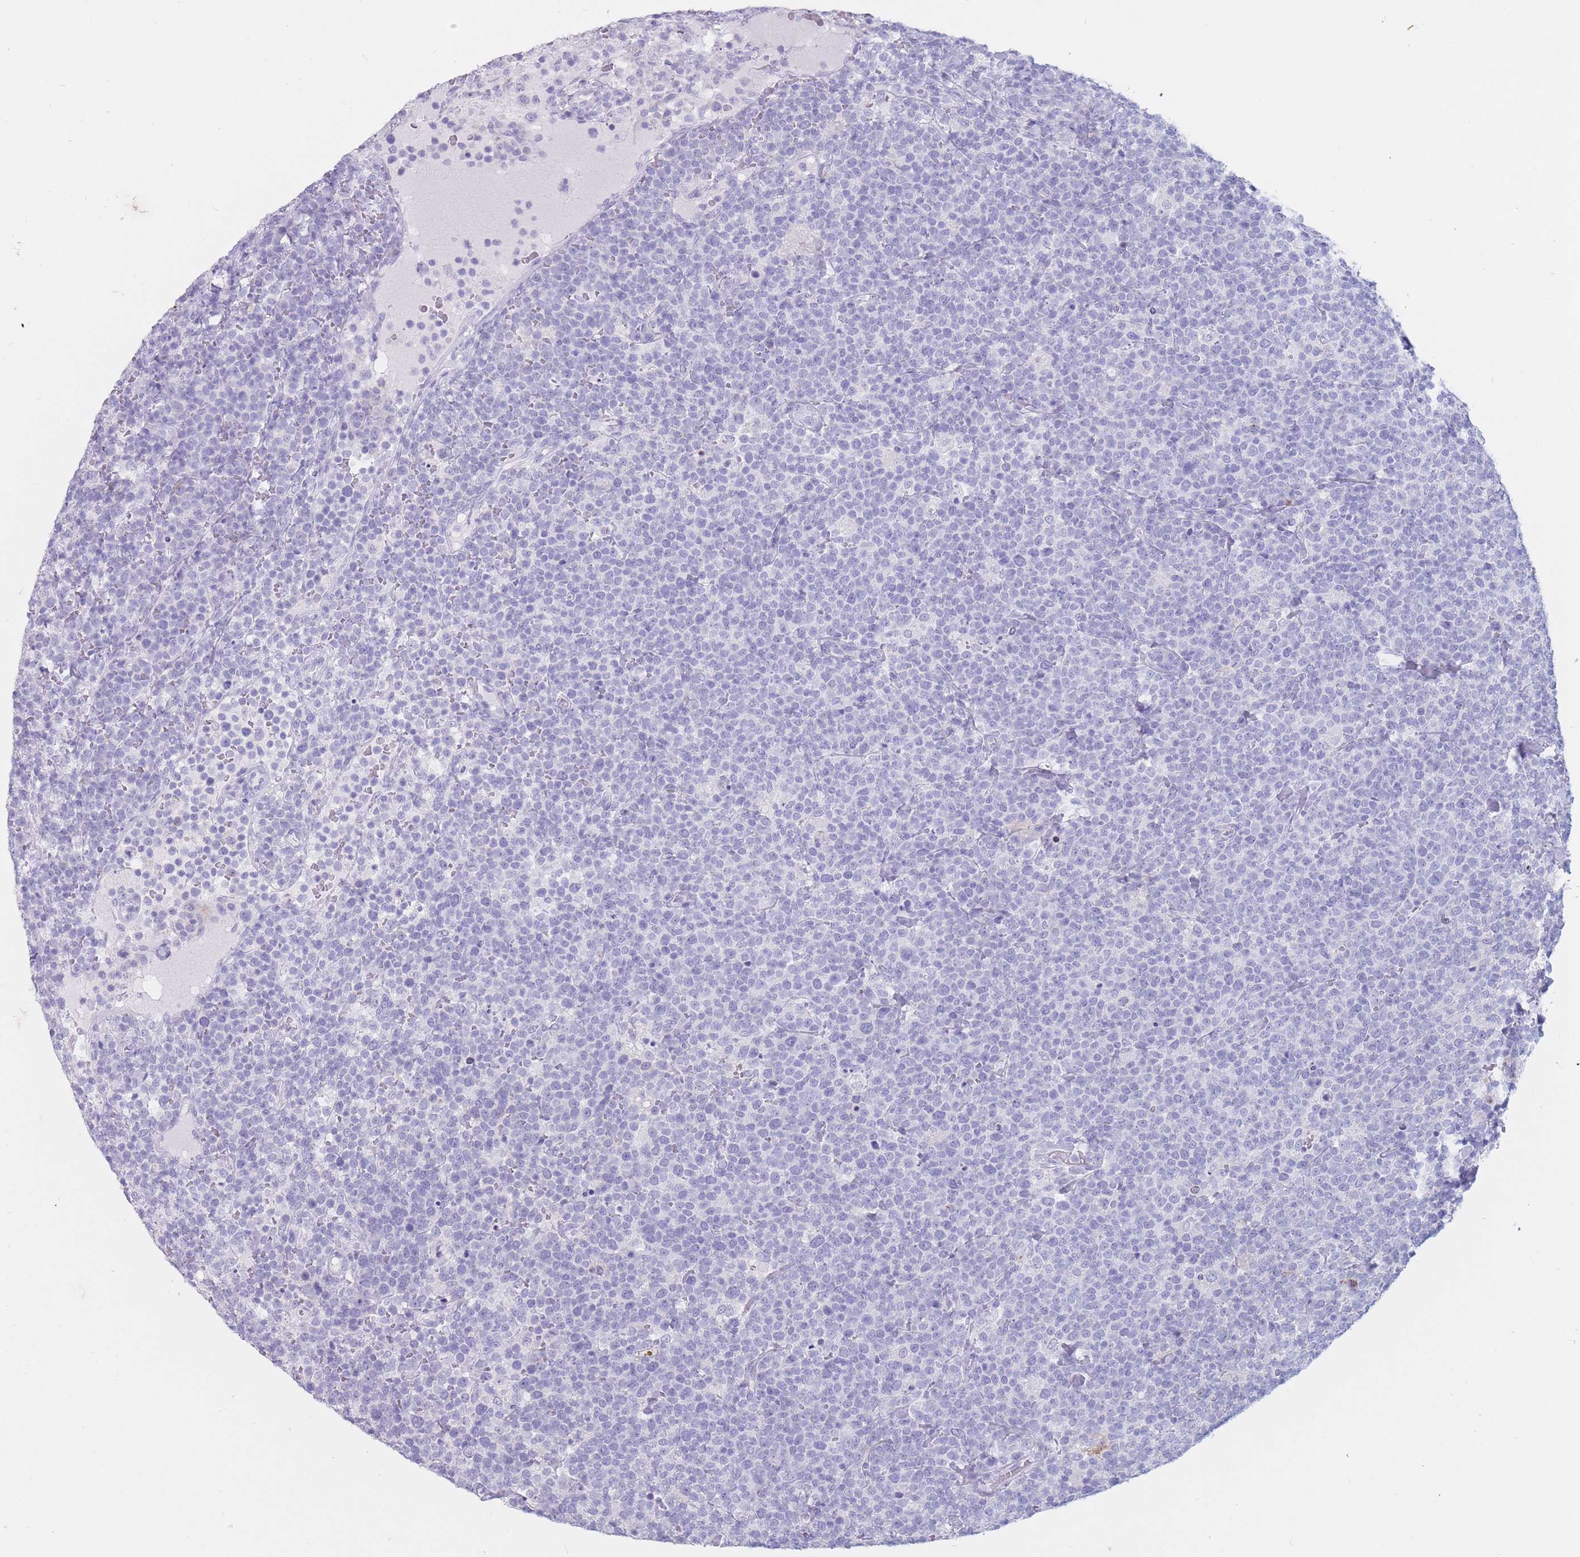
{"staining": {"intensity": "negative", "quantity": "none", "location": "none"}, "tissue": "lymphoma", "cell_type": "Tumor cells", "image_type": "cancer", "snomed": [{"axis": "morphology", "description": "Malignant lymphoma, non-Hodgkin's type, High grade"}, {"axis": "topography", "description": "Lymph node"}], "caption": "There is no significant staining in tumor cells of lymphoma.", "gene": "ST3GAL5", "patient": {"sex": "male", "age": 61}}